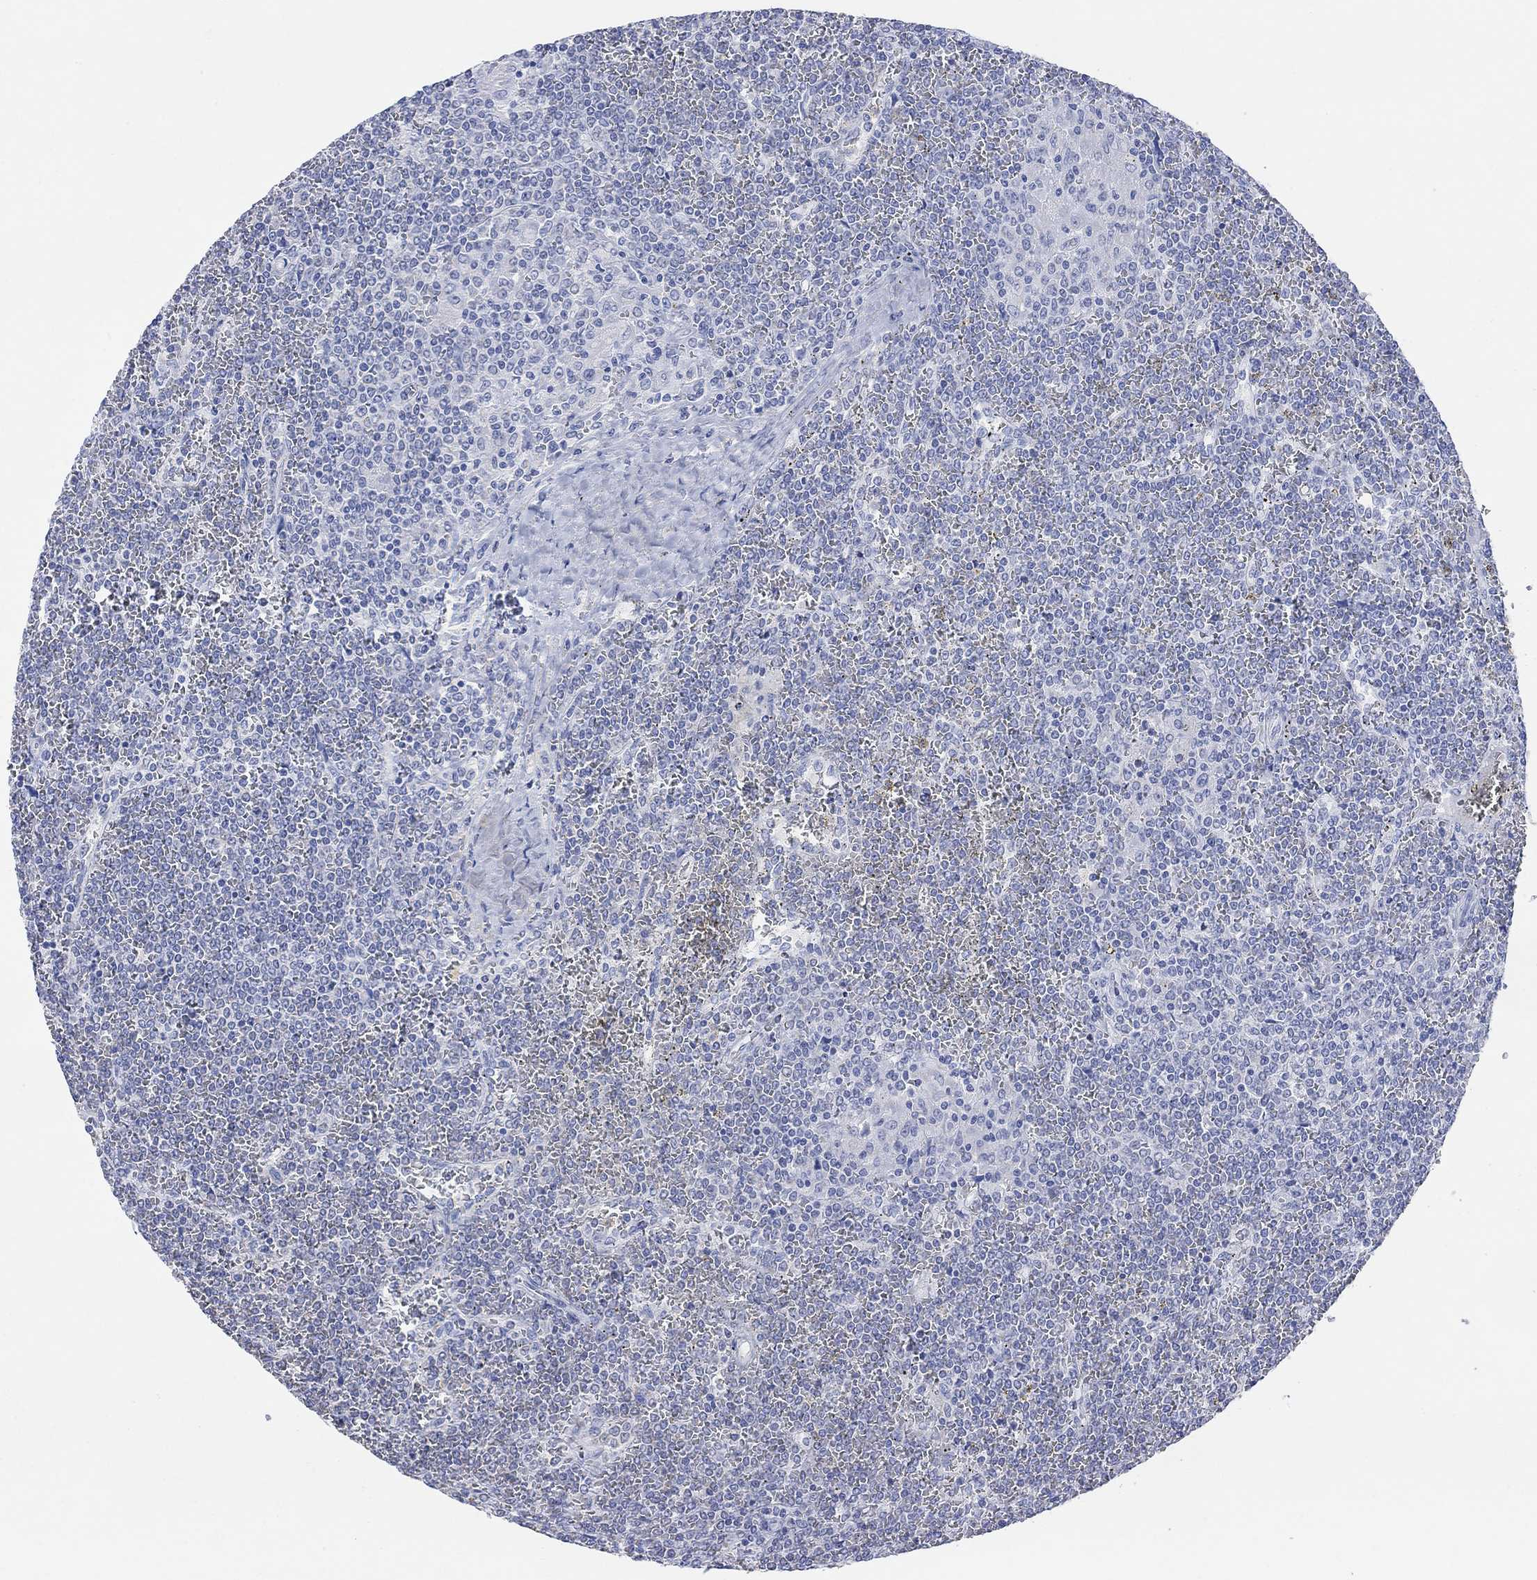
{"staining": {"intensity": "negative", "quantity": "none", "location": "none"}, "tissue": "lymphoma", "cell_type": "Tumor cells", "image_type": "cancer", "snomed": [{"axis": "morphology", "description": "Malignant lymphoma, non-Hodgkin's type, Low grade"}, {"axis": "topography", "description": "Spleen"}], "caption": "Photomicrograph shows no protein expression in tumor cells of low-grade malignant lymphoma, non-Hodgkin's type tissue. (Stains: DAB (3,3'-diaminobenzidine) immunohistochemistry (IHC) with hematoxylin counter stain, Microscopy: brightfield microscopy at high magnification).", "gene": "SYT12", "patient": {"sex": "female", "age": 19}}